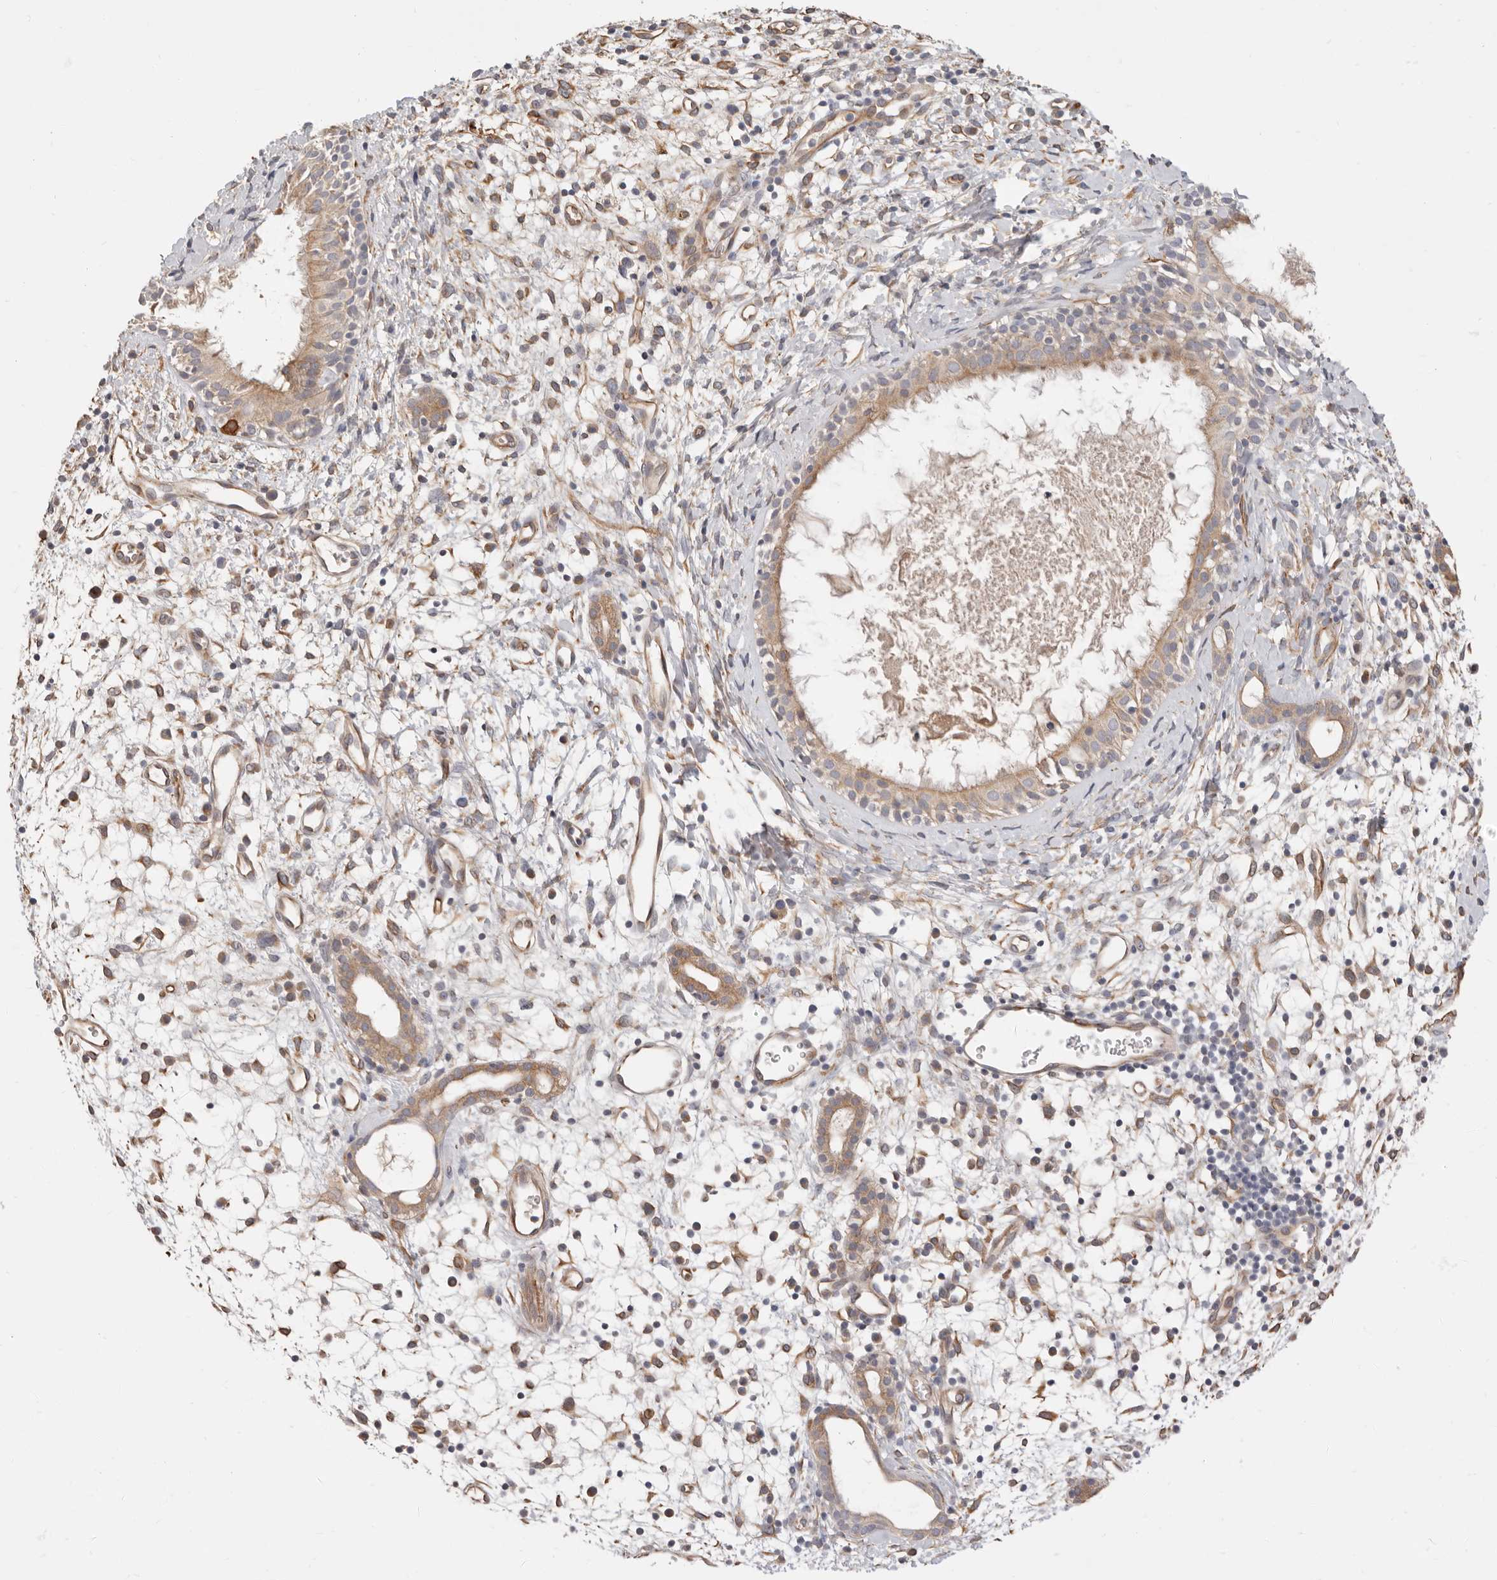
{"staining": {"intensity": "moderate", "quantity": ">75%", "location": "cytoplasmic/membranous"}, "tissue": "nasopharynx", "cell_type": "Respiratory epithelial cells", "image_type": "normal", "snomed": [{"axis": "morphology", "description": "Normal tissue, NOS"}, {"axis": "topography", "description": "Nasopharynx"}], "caption": "Immunohistochemistry (IHC) staining of benign nasopharynx, which shows medium levels of moderate cytoplasmic/membranous staining in approximately >75% of respiratory epithelial cells indicating moderate cytoplasmic/membranous protein staining. The staining was performed using DAB (3,3'-diaminobenzidine) (brown) for protein detection and nuclei were counterstained in hematoxylin (blue).", "gene": "SPRING1", "patient": {"sex": "male", "age": 22}}